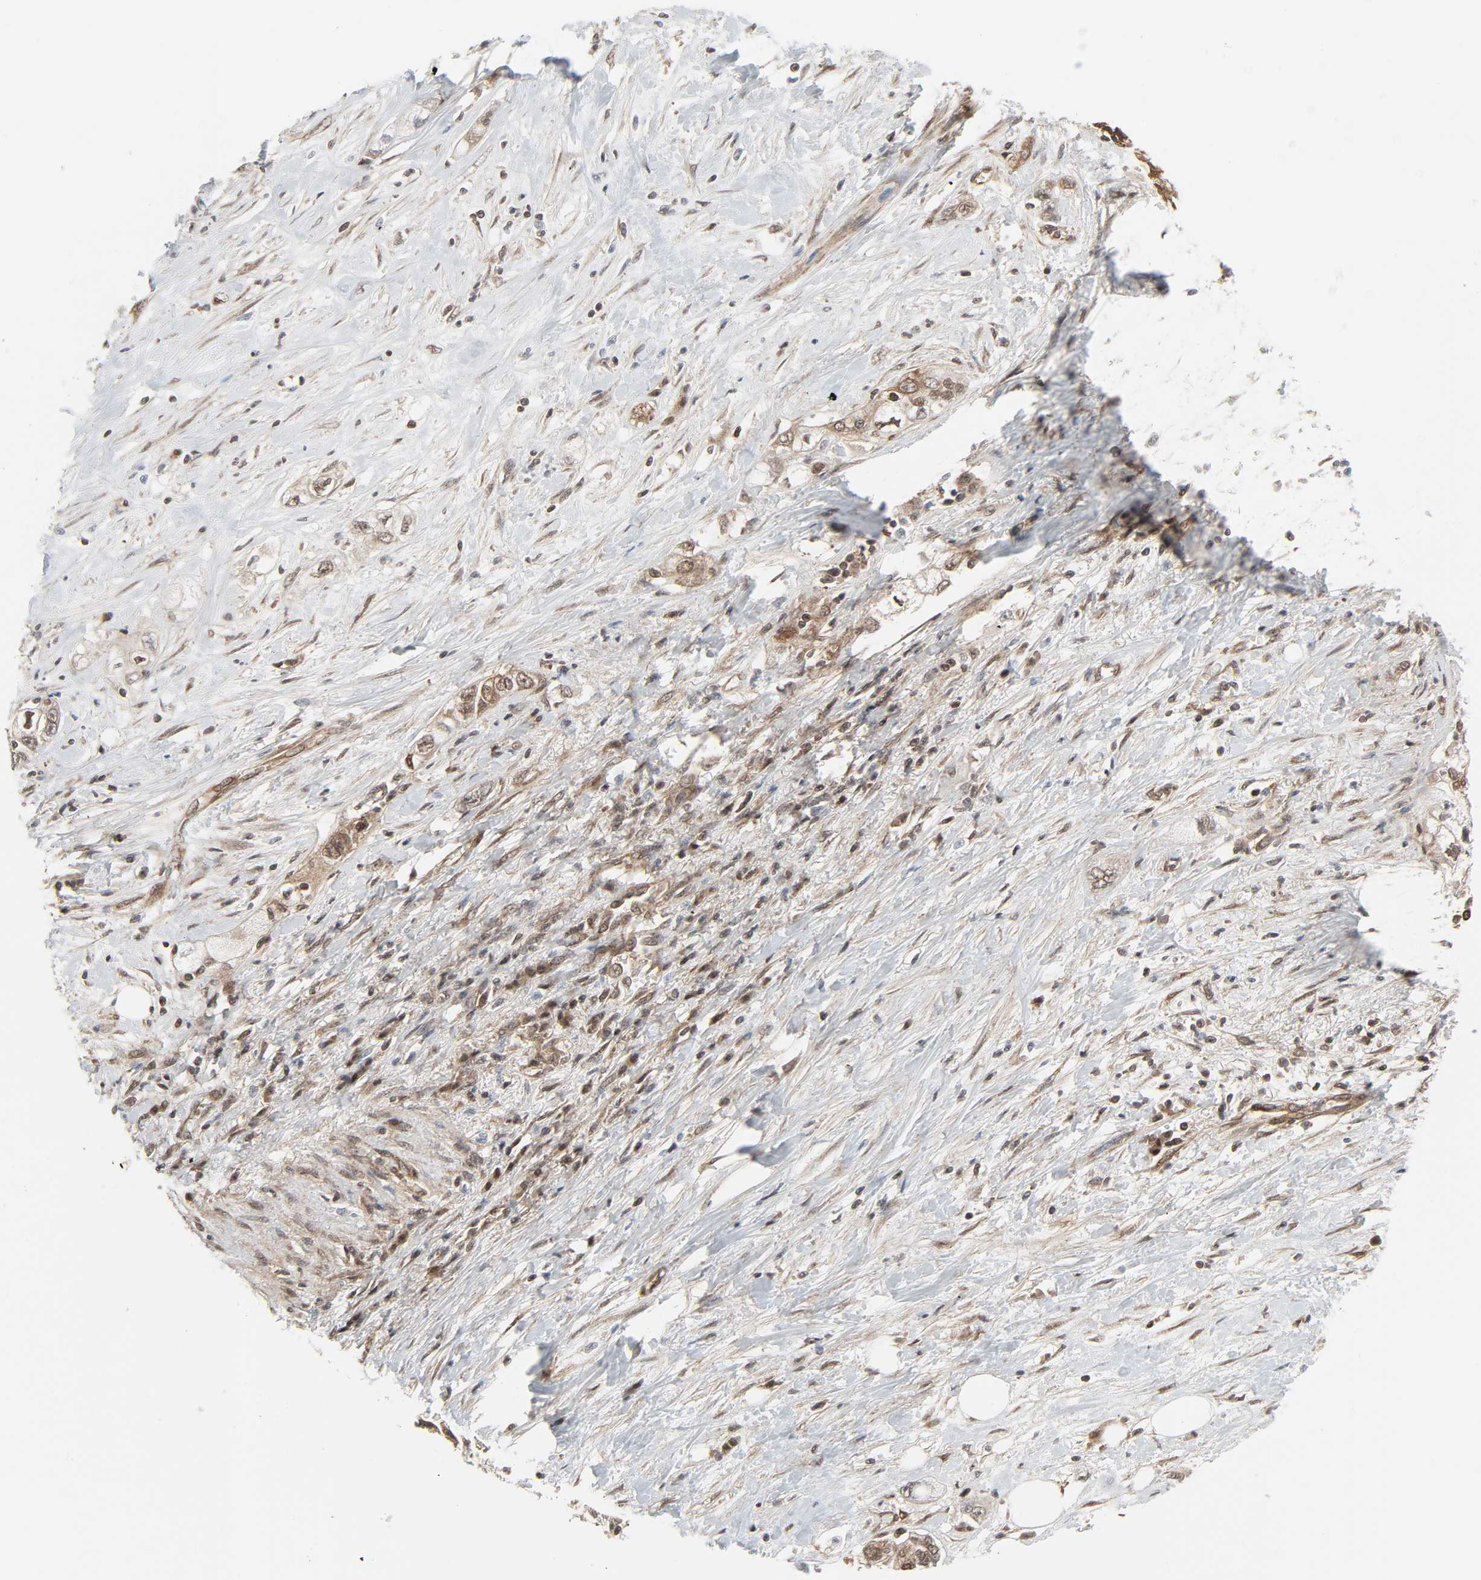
{"staining": {"intensity": "moderate", "quantity": ">75%", "location": "cytoplasmic/membranous,nuclear"}, "tissue": "pancreatic cancer", "cell_type": "Tumor cells", "image_type": "cancer", "snomed": [{"axis": "morphology", "description": "Adenocarcinoma, NOS"}, {"axis": "topography", "description": "Pancreas"}], "caption": "Moderate cytoplasmic/membranous and nuclear protein positivity is seen in approximately >75% of tumor cells in pancreatic cancer.", "gene": "GSK3A", "patient": {"sex": "male", "age": 70}}